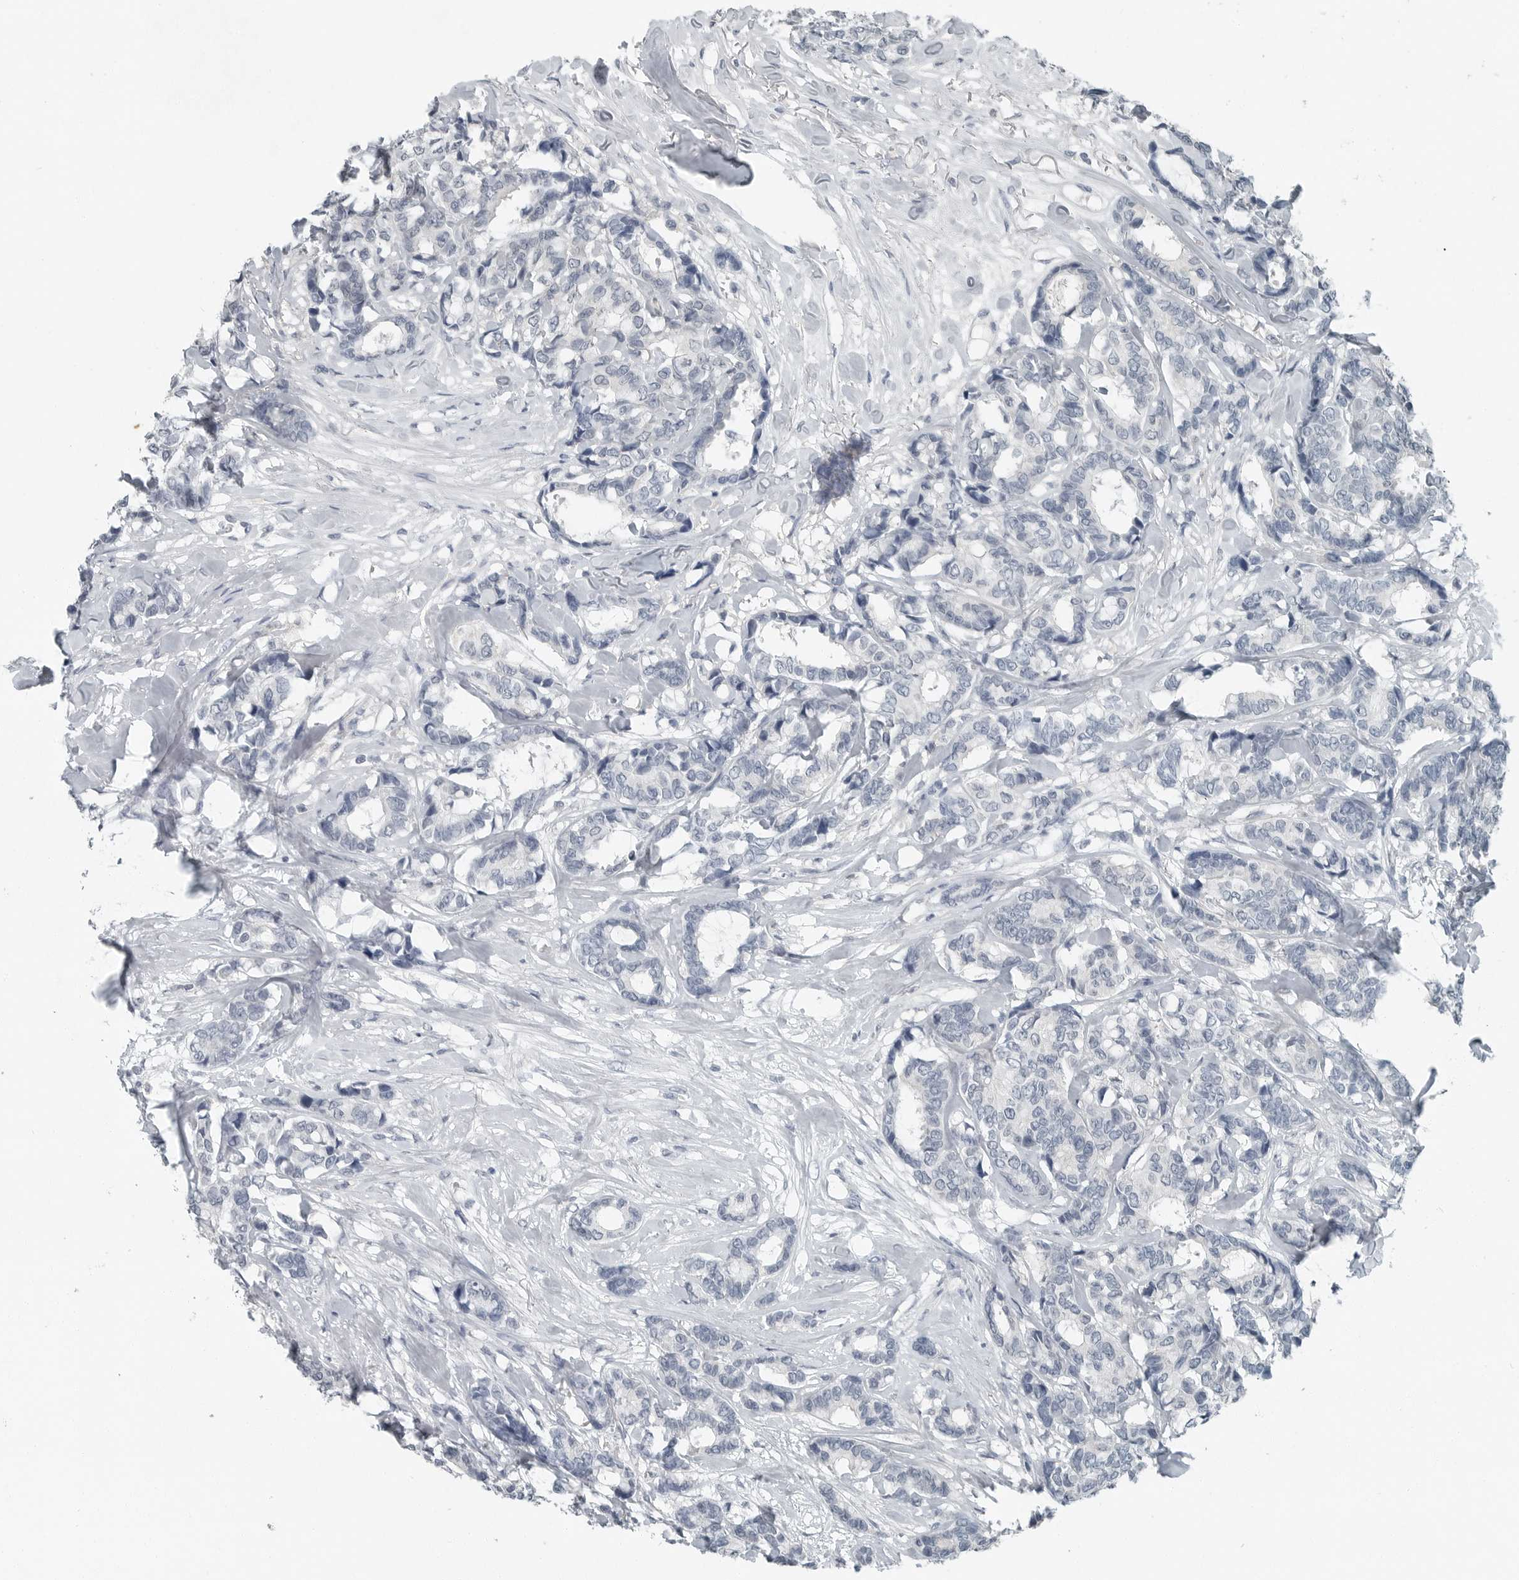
{"staining": {"intensity": "negative", "quantity": "none", "location": "none"}, "tissue": "breast cancer", "cell_type": "Tumor cells", "image_type": "cancer", "snomed": [{"axis": "morphology", "description": "Duct carcinoma"}, {"axis": "topography", "description": "Breast"}], "caption": "Immunohistochemical staining of human infiltrating ductal carcinoma (breast) shows no significant positivity in tumor cells.", "gene": "KYAT1", "patient": {"sex": "female", "age": 87}}